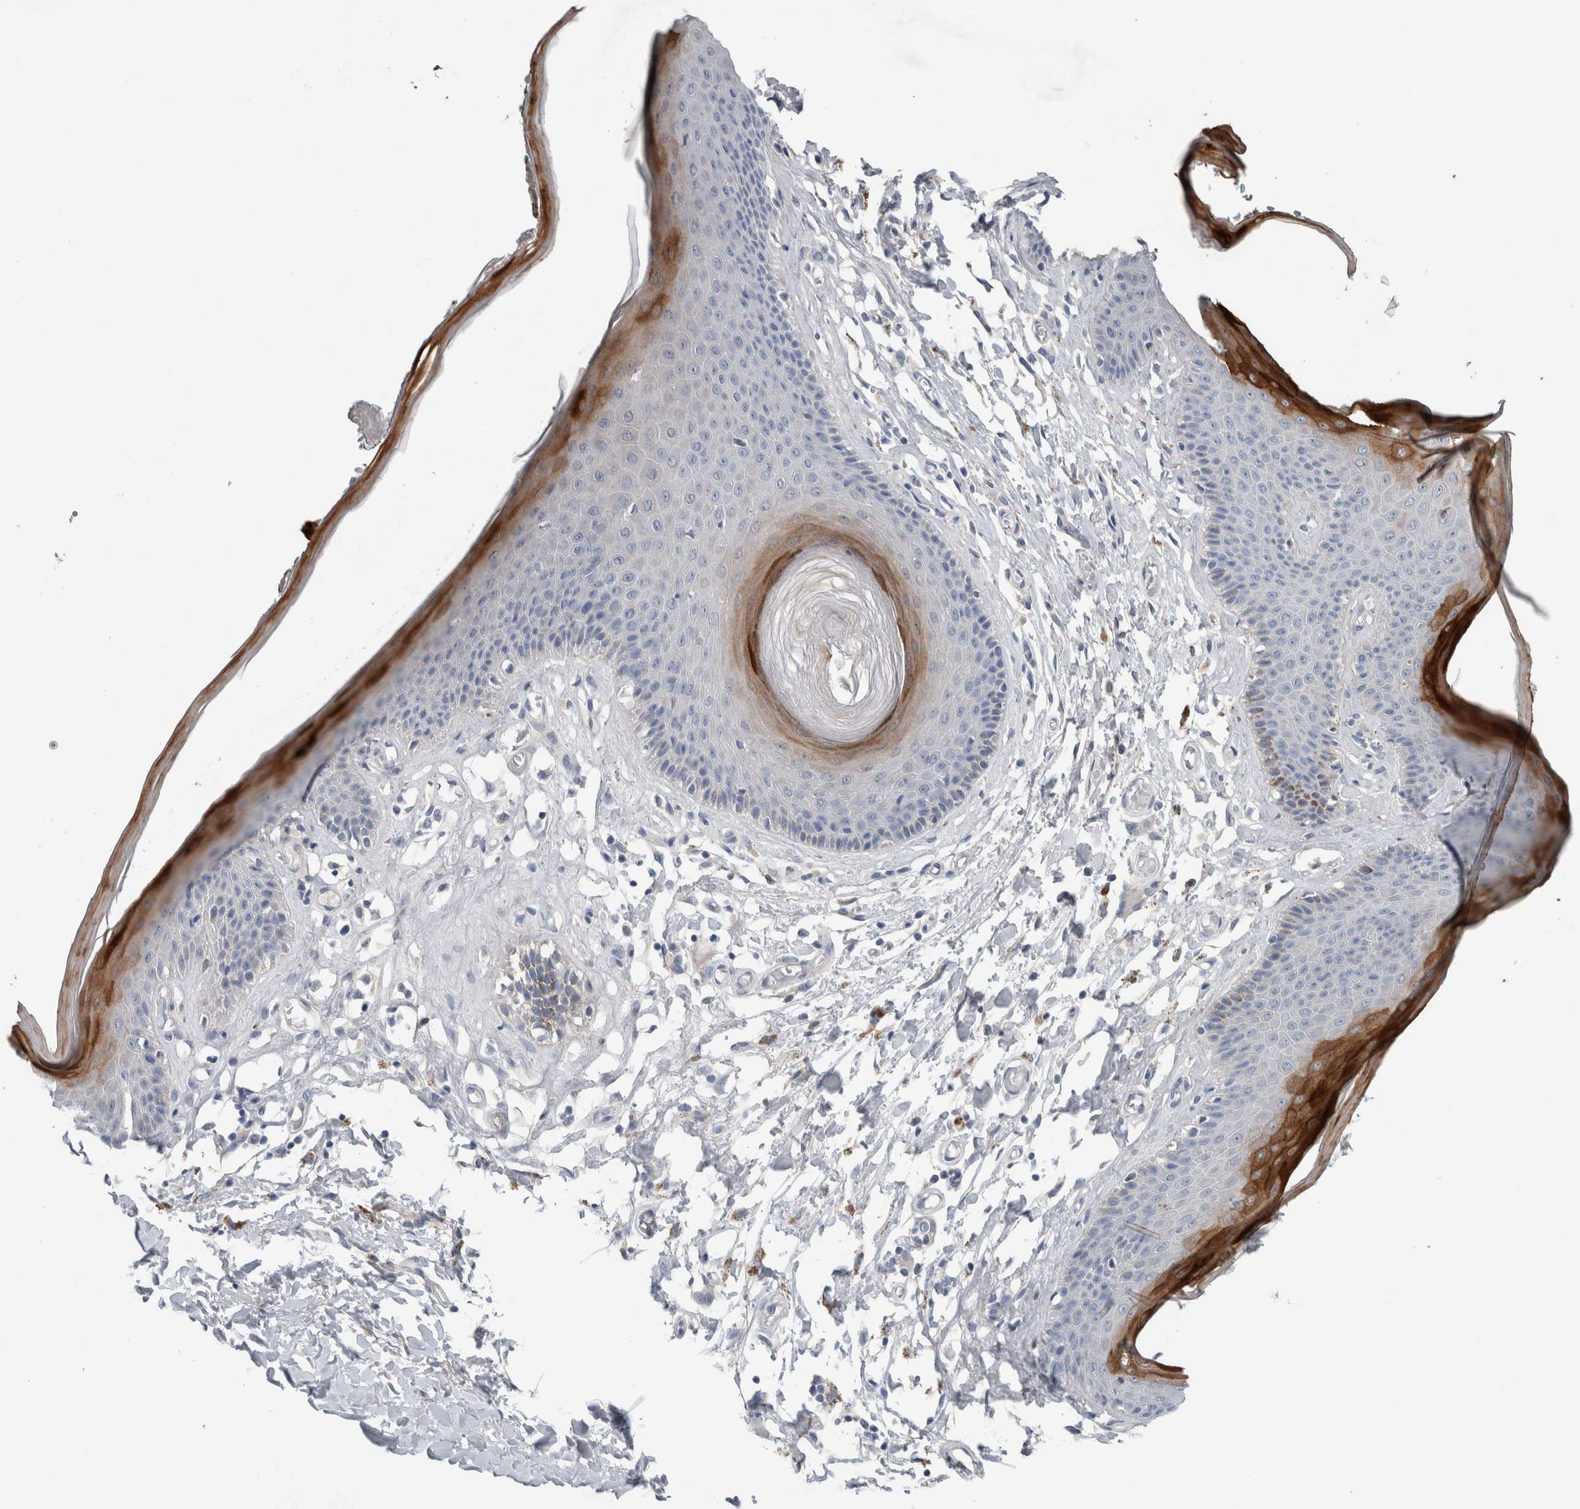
{"staining": {"intensity": "strong", "quantity": "<25%", "location": "cytoplasmic/membranous"}, "tissue": "skin", "cell_type": "Epidermal cells", "image_type": "normal", "snomed": [{"axis": "morphology", "description": "Normal tissue, NOS"}, {"axis": "topography", "description": "Vulva"}], "caption": "Immunohistochemical staining of benign human skin displays medium levels of strong cytoplasmic/membranous expression in approximately <25% of epidermal cells.", "gene": "CRNN", "patient": {"sex": "female", "age": 73}}